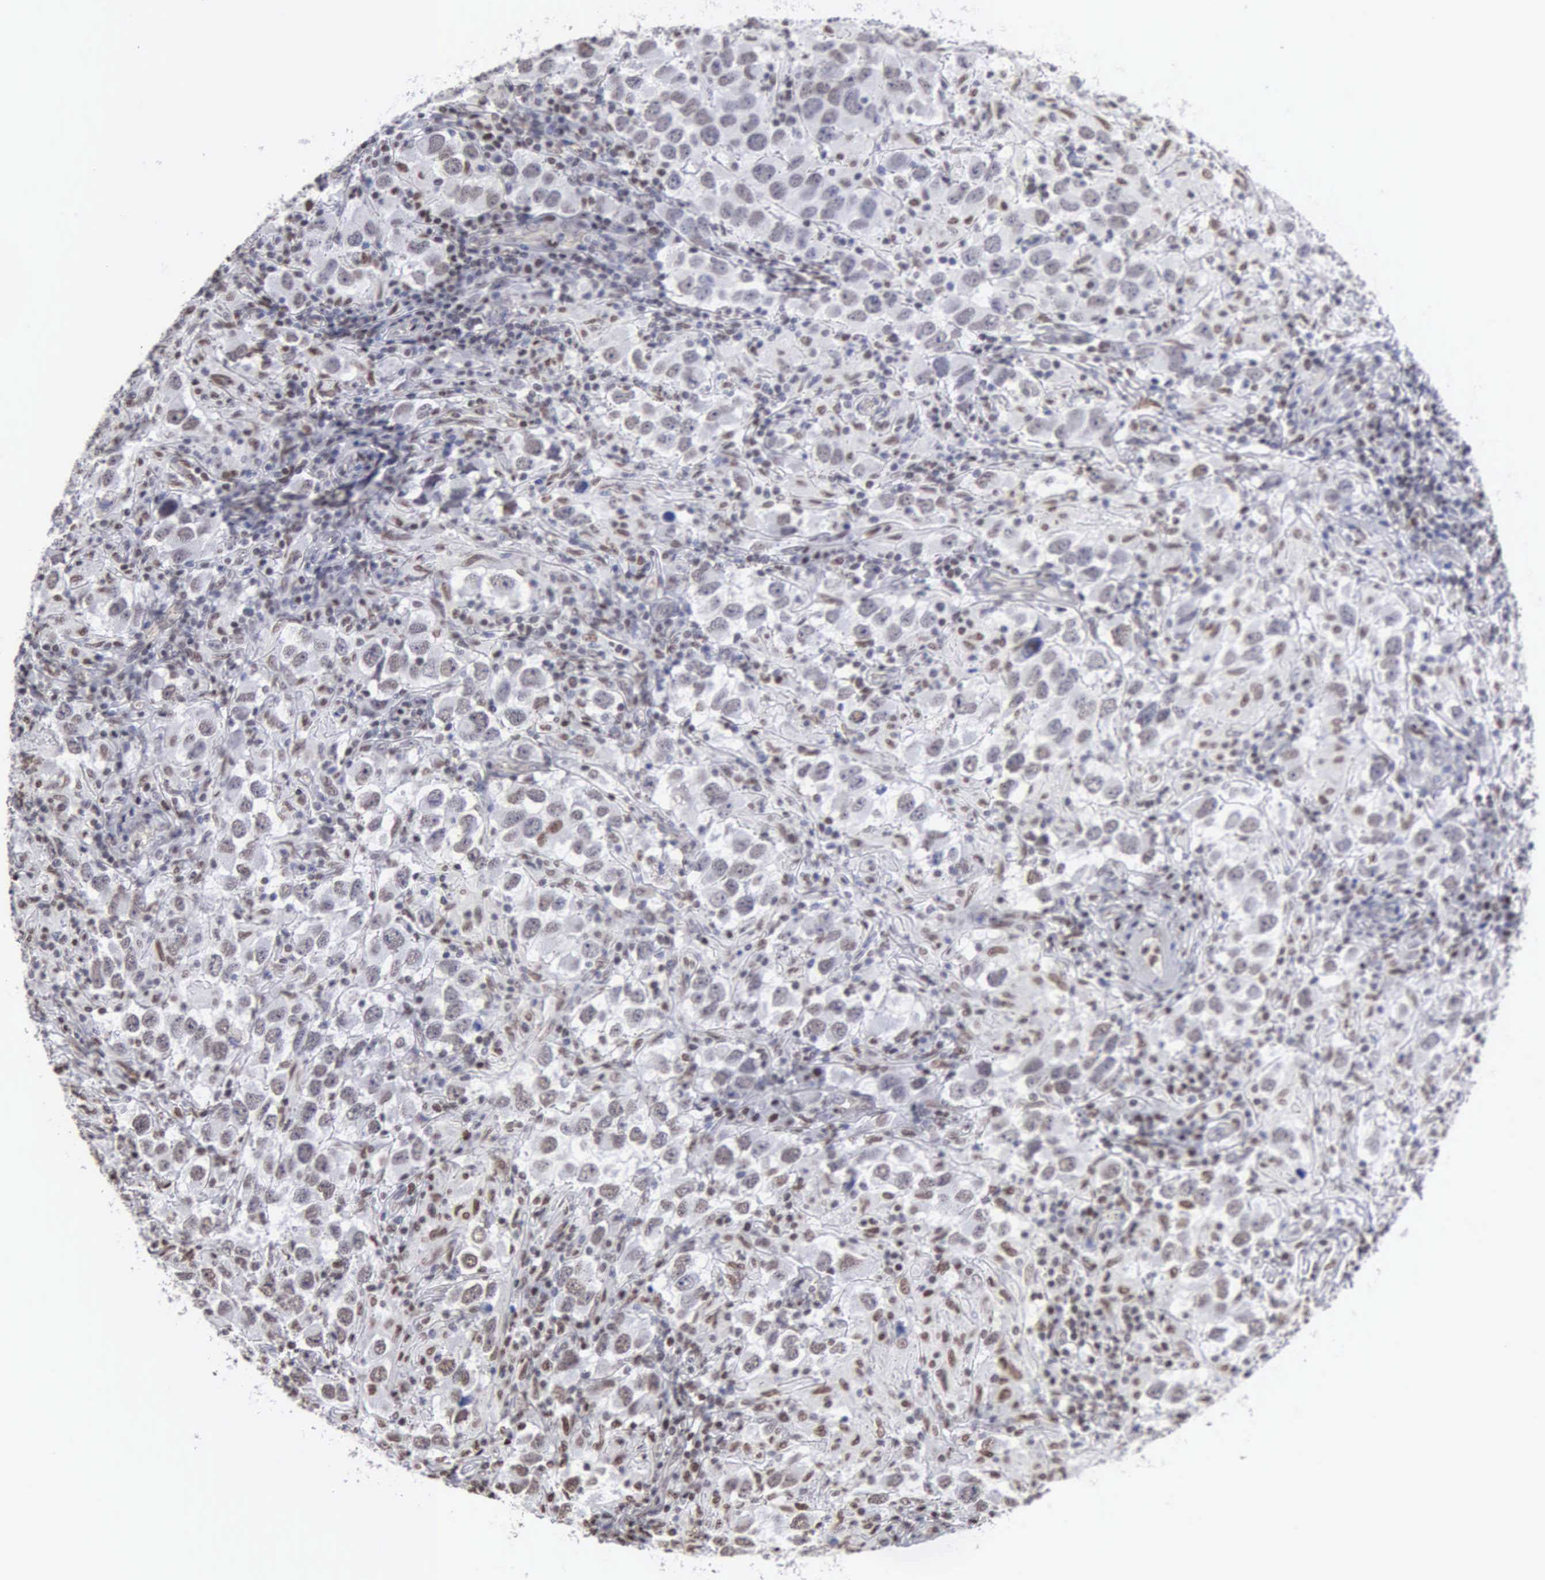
{"staining": {"intensity": "weak", "quantity": "25%-75%", "location": "nuclear"}, "tissue": "testis cancer", "cell_type": "Tumor cells", "image_type": "cancer", "snomed": [{"axis": "morphology", "description": "Carcinoma, Embryonal, NOS"}, {"axis": "topography", "description": "Testis"}], "caption": "Testis cancer (embryonal carcinoma) tissue demonstrates weak nuclear positivity in approximately 25%-75% of tumor cells (DAB = brown stain, brightfield microscopy at high magnification).", "gene": "CCNG1", "patient": {"sex": "male", "age": 21}}